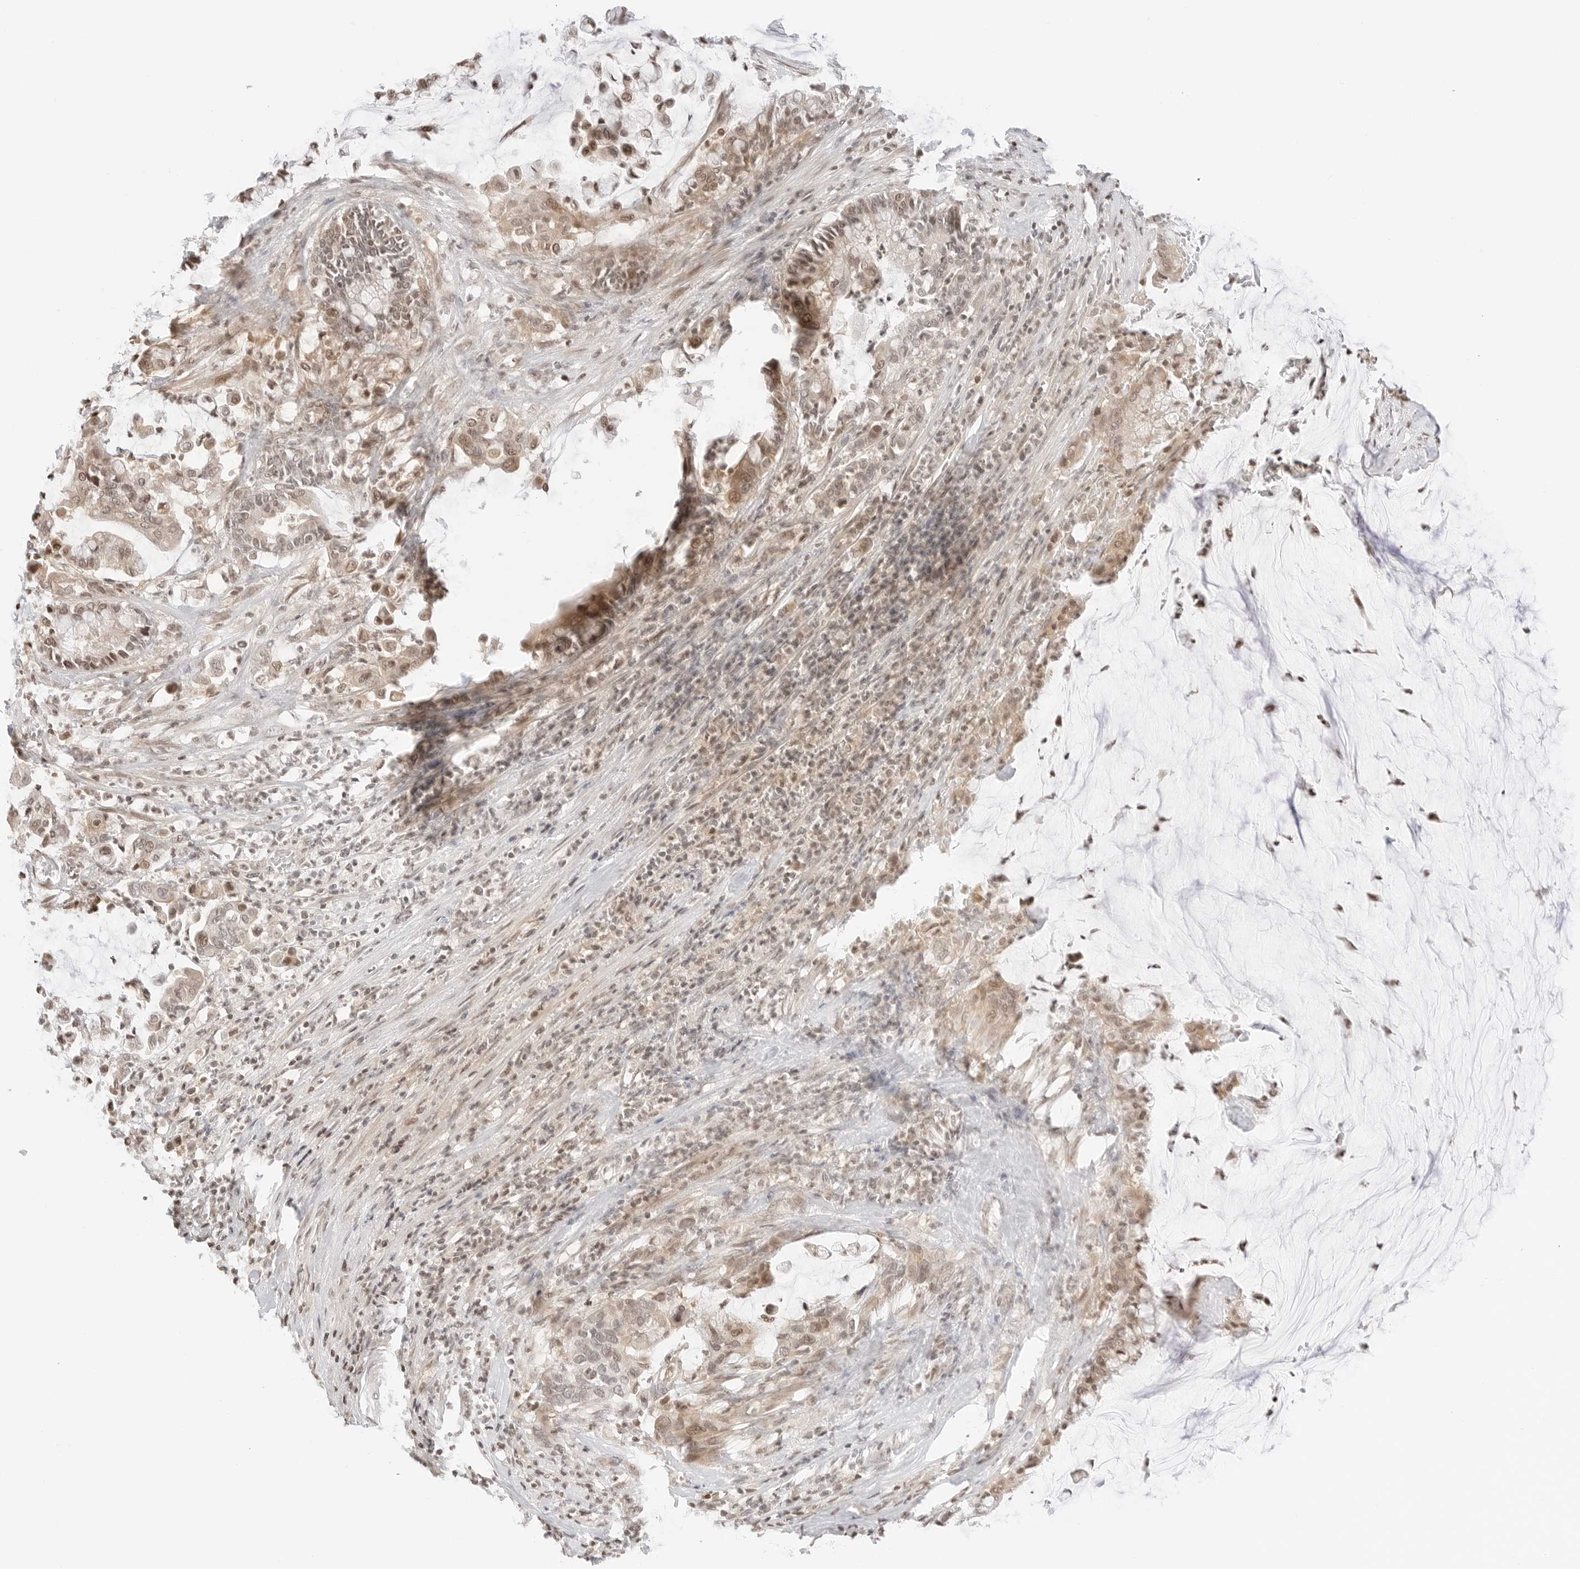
{"staining": {"intensity": "weak", "quantity": ">75%", "location": "cytoplasmic/membranous,nuclear"}, "tissue": "pancreatic cancer", "cell_type": "Tumor cells", "image_type": "cancer", "snomed": [{"axis": "morphology", "description": "Adenocarcinoma, NOS"}, {"axis": "topography", "description": "Pancreas"}], "caption": "Immunohistochemistry (IHC) (DAB (3,3'-diaminobenzidine)) staining of adenocarcinoma (pancreatic) reveals weak cytoplasmic/membranous and nuclear protein positivity in about >75% of tumor cells.", "gene": "RPS6KL1", "patient": {"sex": "male", "age": 41}}